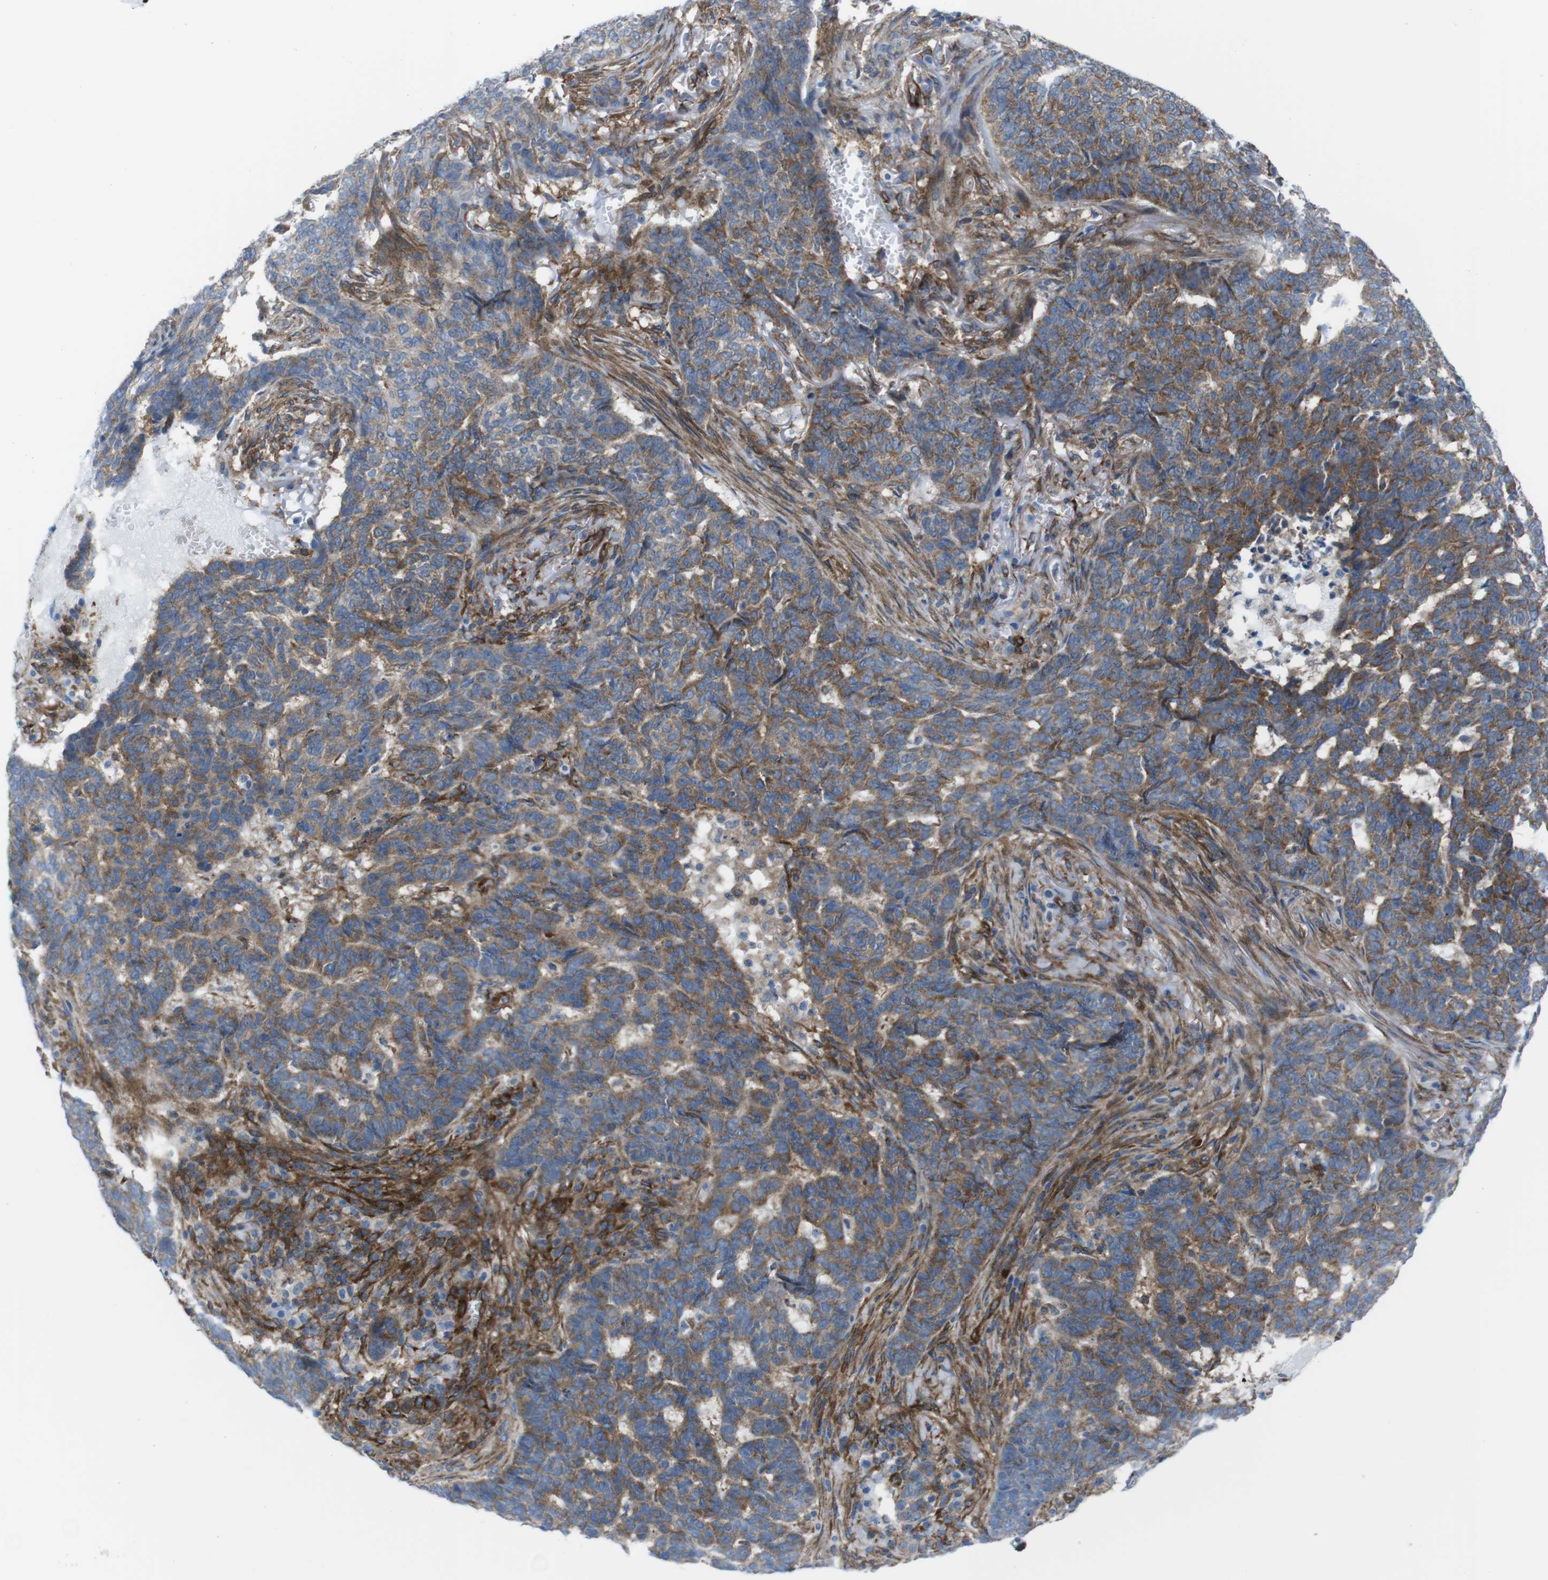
{"staining": {"intensity": "moderate", "quantity": ">75%", "location": "cytoplasmic/membranous"}, "tissue": "skin cancer", "cell_type": "Tumor cells", "image_type": "cancer", "snomed": [{"axis": "morphology", "description": "Basal cell carcinoma"}, {"axis": "topography", "description": "Skin"}], "caption": "Approximately >75% of tumor cells in human skin cancer (basal cell carcinoma) show moderate cytoplasmic/membranous protein staining as visualized by brown immunohistochemical staining.", "gene": "DIAPH2", "patient": {"sex": "male", "age": 85}}